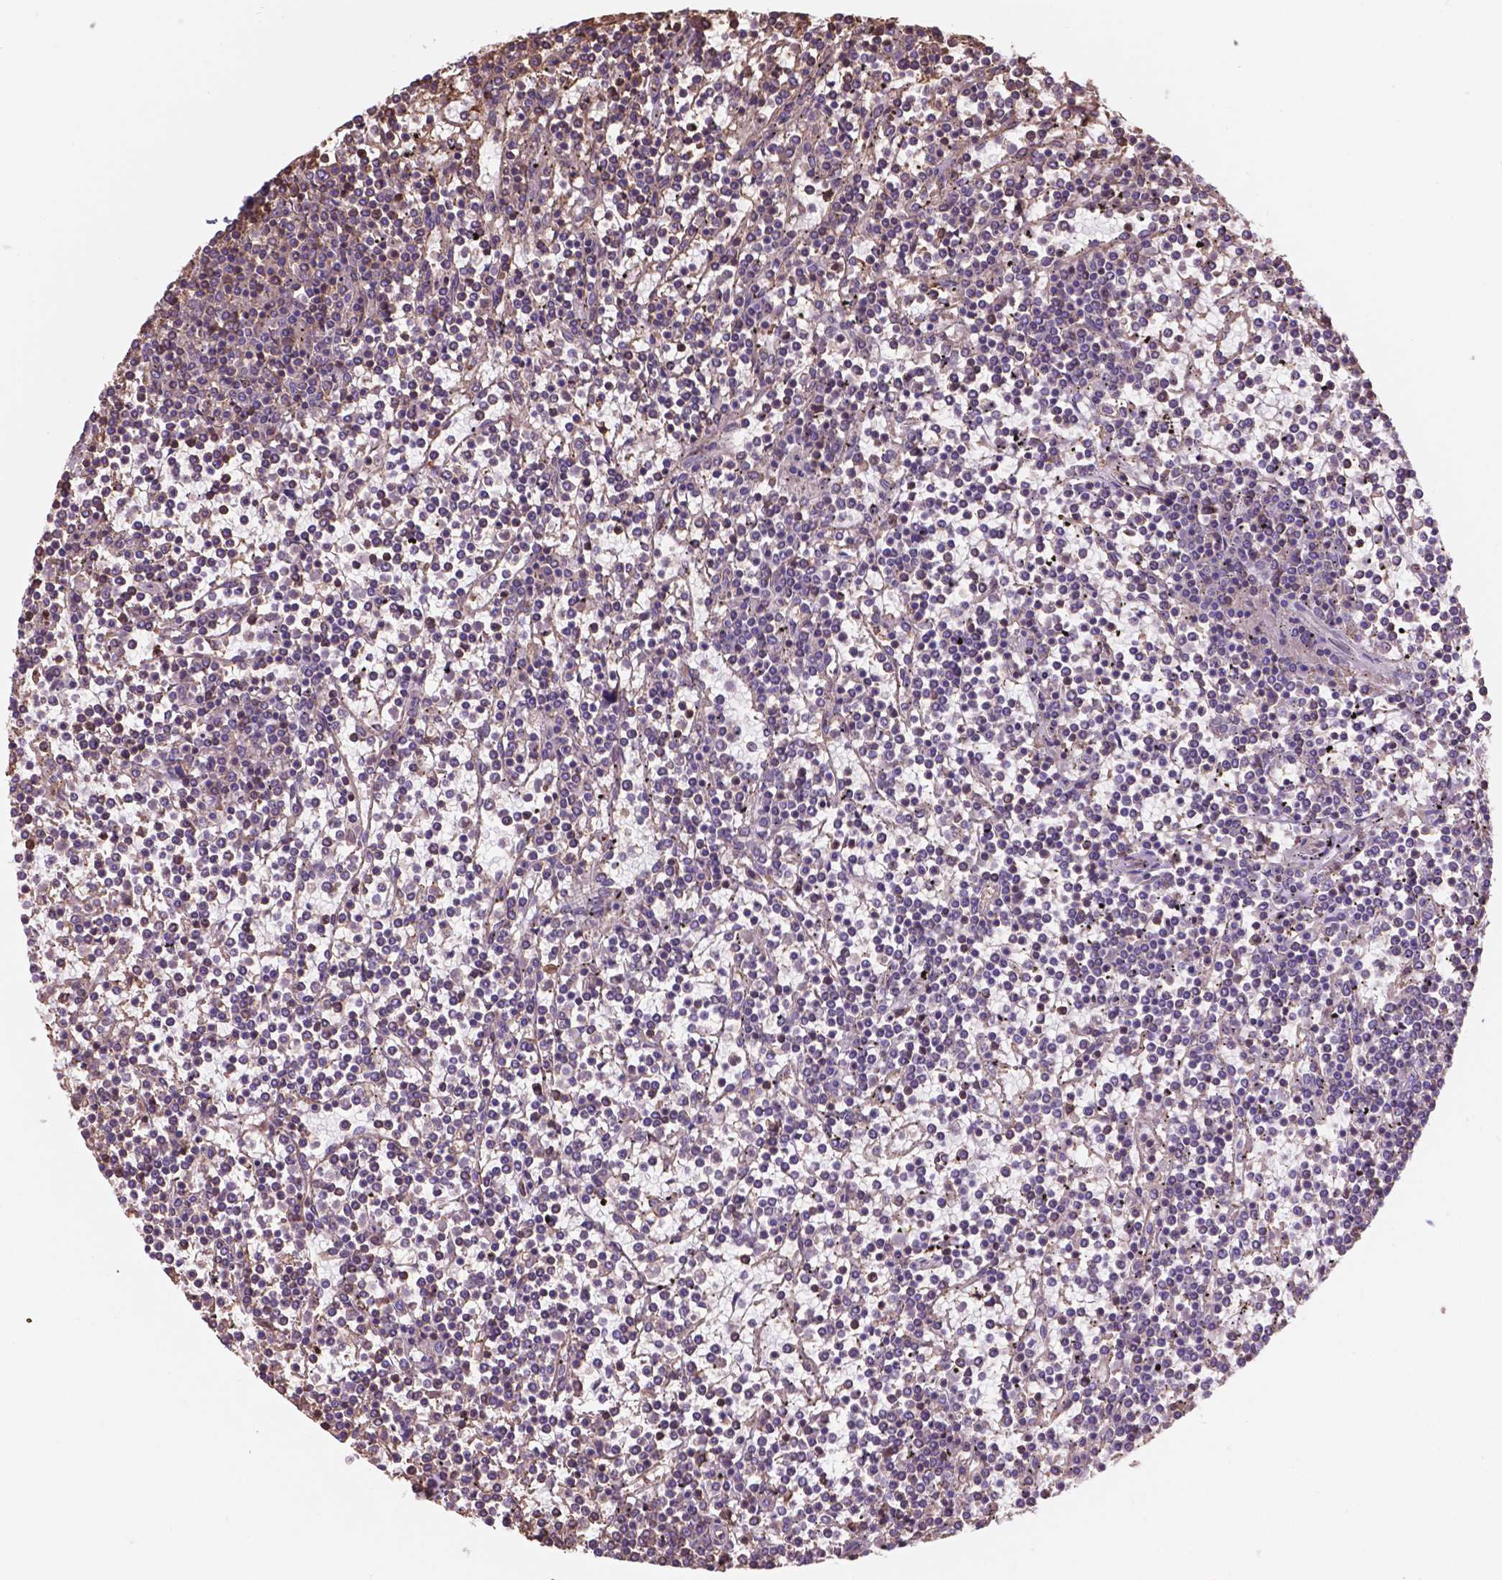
{"staining": {"intensity": "negative", "quantity": "none", "location": "none"}, "tissue": "lymphoma", "cell_type": "Tumor cells", "image_type": "cancer", "snomed": [{"axis": "morphology", "description": "Malignant lymphoma, non-Hodgkin's type, Low grade"}, {"axis": "topography", "description": "Spleen"}], "caption": "Immunohistochemistry (IHC) of human low-grade malignant lymphoma, non-Hodgkin's type reveals no staining in tumor cells.", "gene": "NIPA2", "patient": {"sex": "female", "age": 19}}